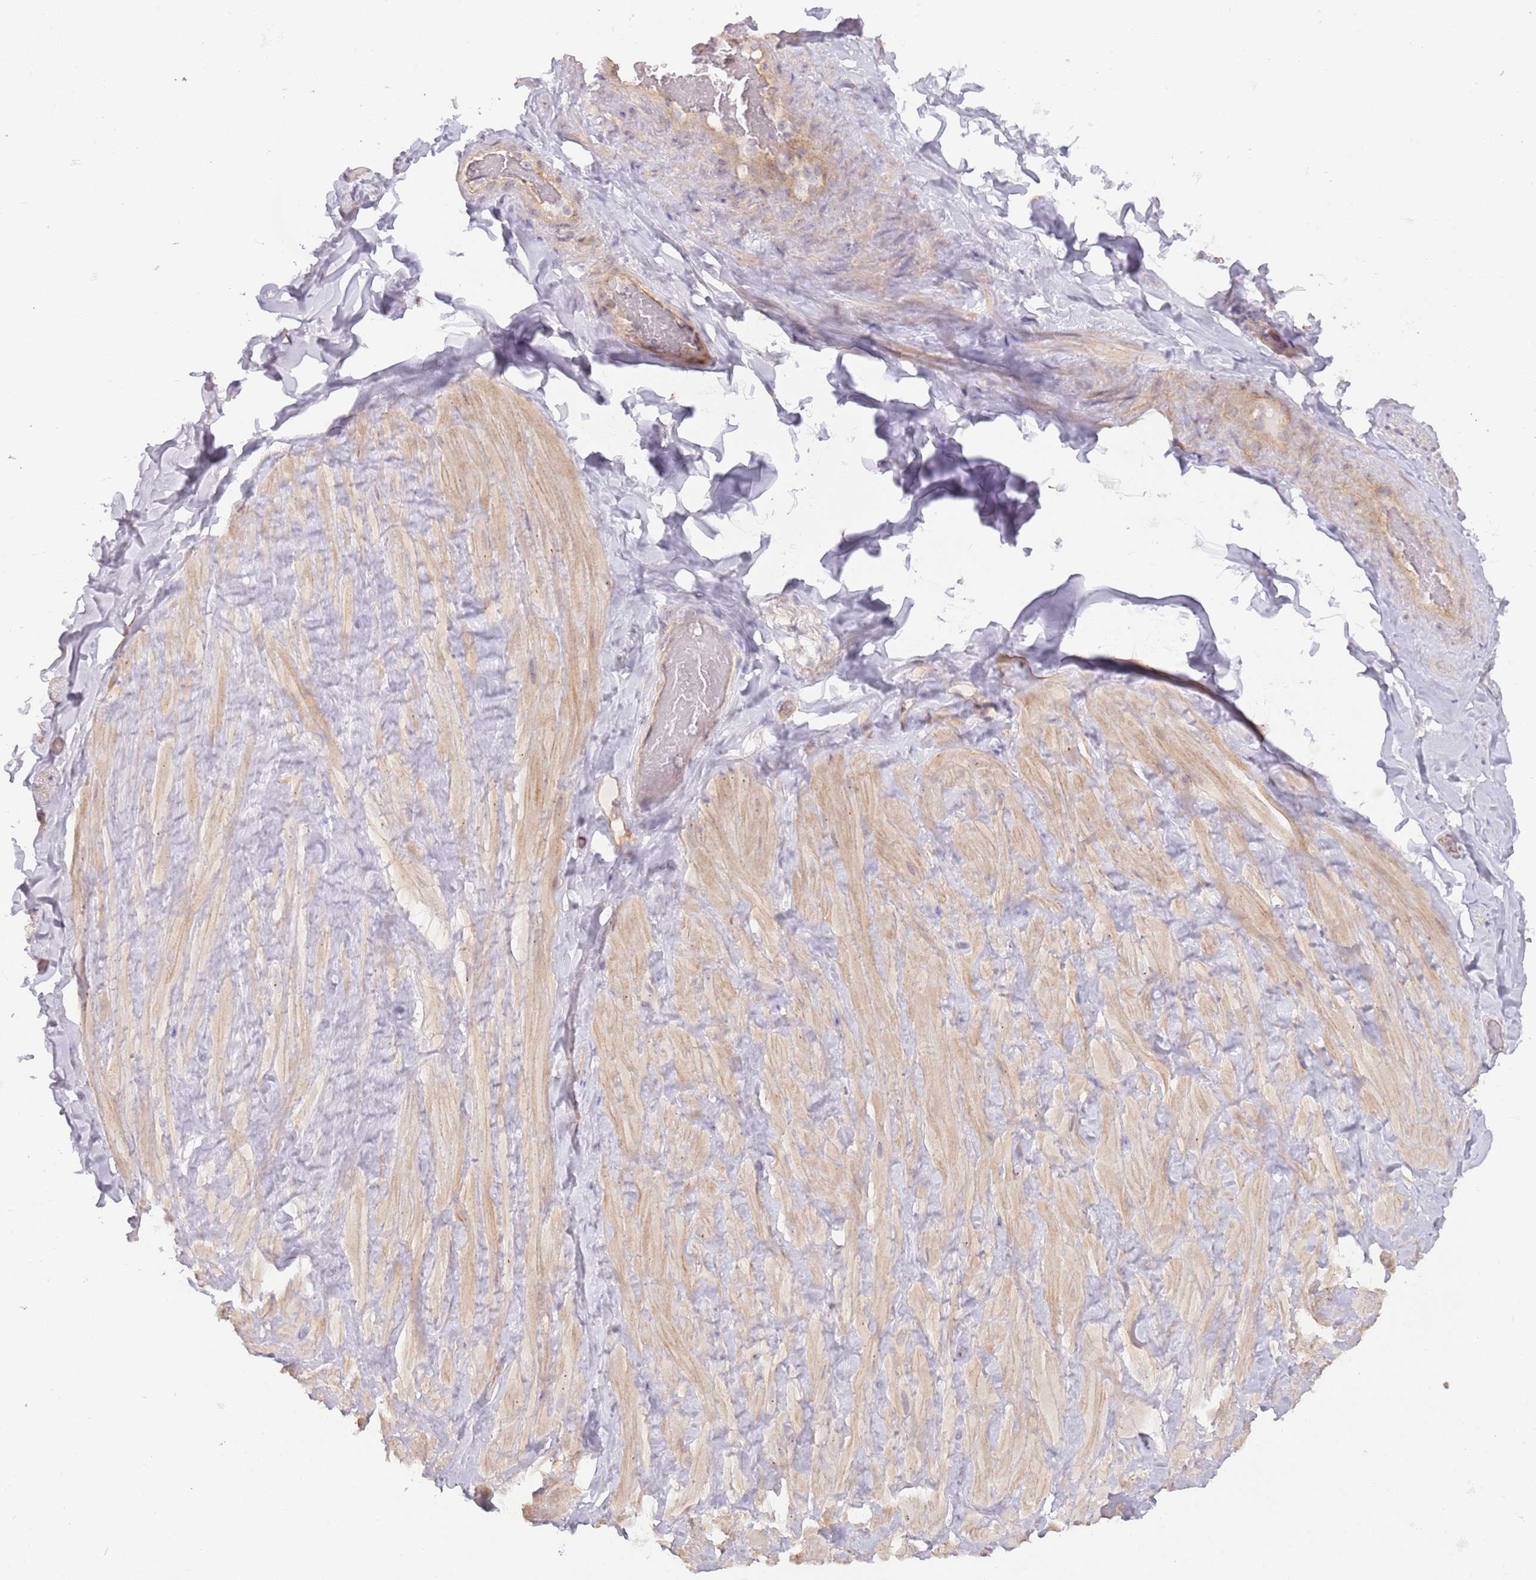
{"staining": {"intensity": "negative", "quantity": "none", "location": "none"}, "tissue": "soft tissue", "cell_type": "Chondrocytes", "image_type": "normal", "snomed": [{"axis": "morphology", "description": "Normal tissue, NOS"}, {"axis": "topography", "description": "Soft tissue"}, {"axis": "topography", "description": "Vascular tissue"}], "caption": "Photomicrograph shows no significant protein expression in chondrocytes of unremarkable soft tissue. (DAB (3,3'-diaminobenzidine) immunohistochemistry, high magnification).", "gene": "LDHD", "patient": {"sex": "male", "age": 41}}